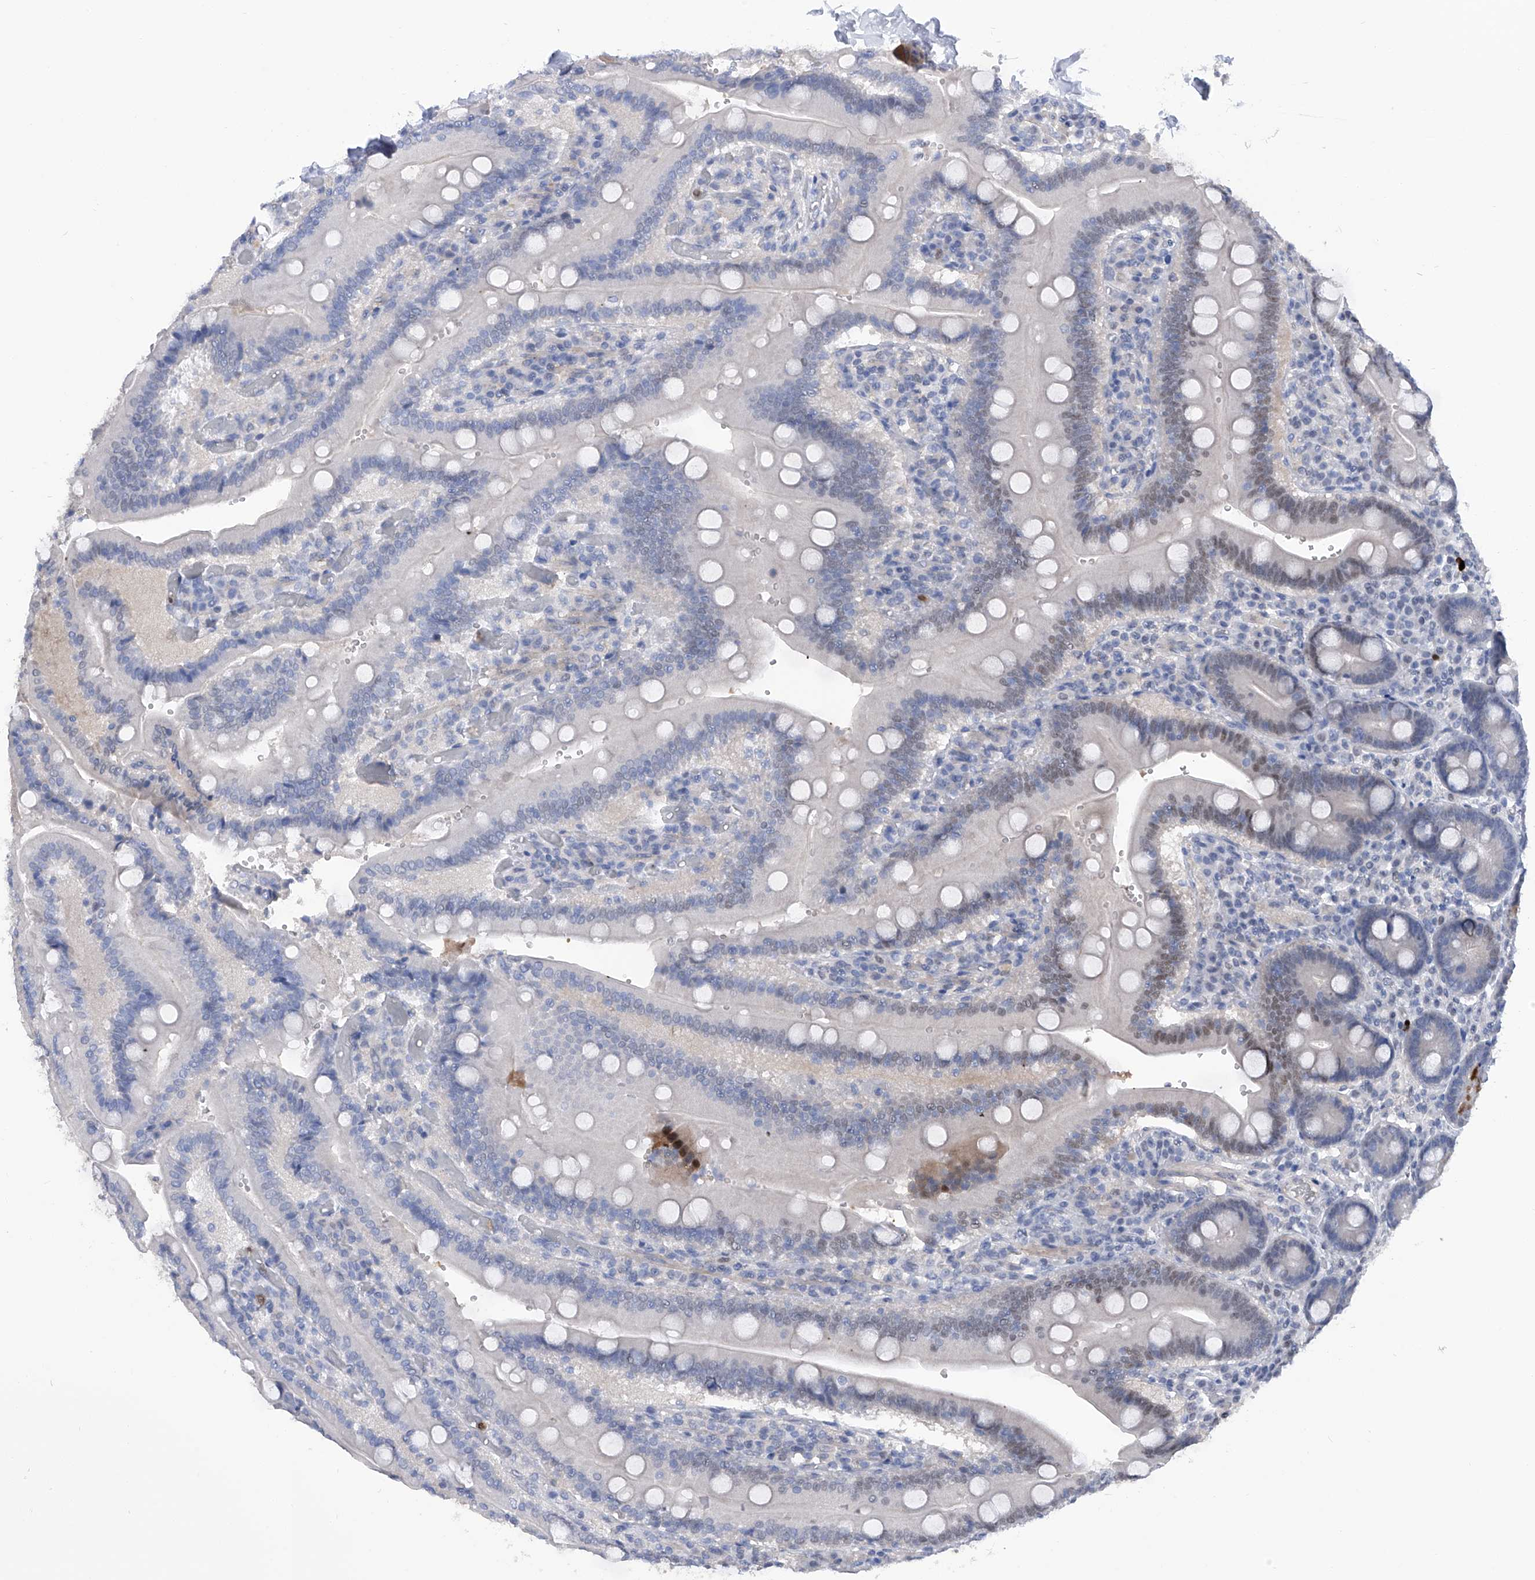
{"staining": {"intensity": "strong", "quantity": "25%-75%", "location": "cytoplasmic/membranous,nuclear"}, "tissue": "duodenum", "cell_type": "Glandular cells", "image_type": "normal", "snomed": [{"axis": "morphology", "description": "Normal tissue, NOS"}, {"axis": "topography", "description": "Duodenum"}], "caption": "Protein expression analysis of benign human duodenum reveals strong cytoplasmic/membranous,nuclear expression in about 25%-75% of glandular cells.", "gene": "PHF20", "patient": {"sex": "female", "age": 62}}